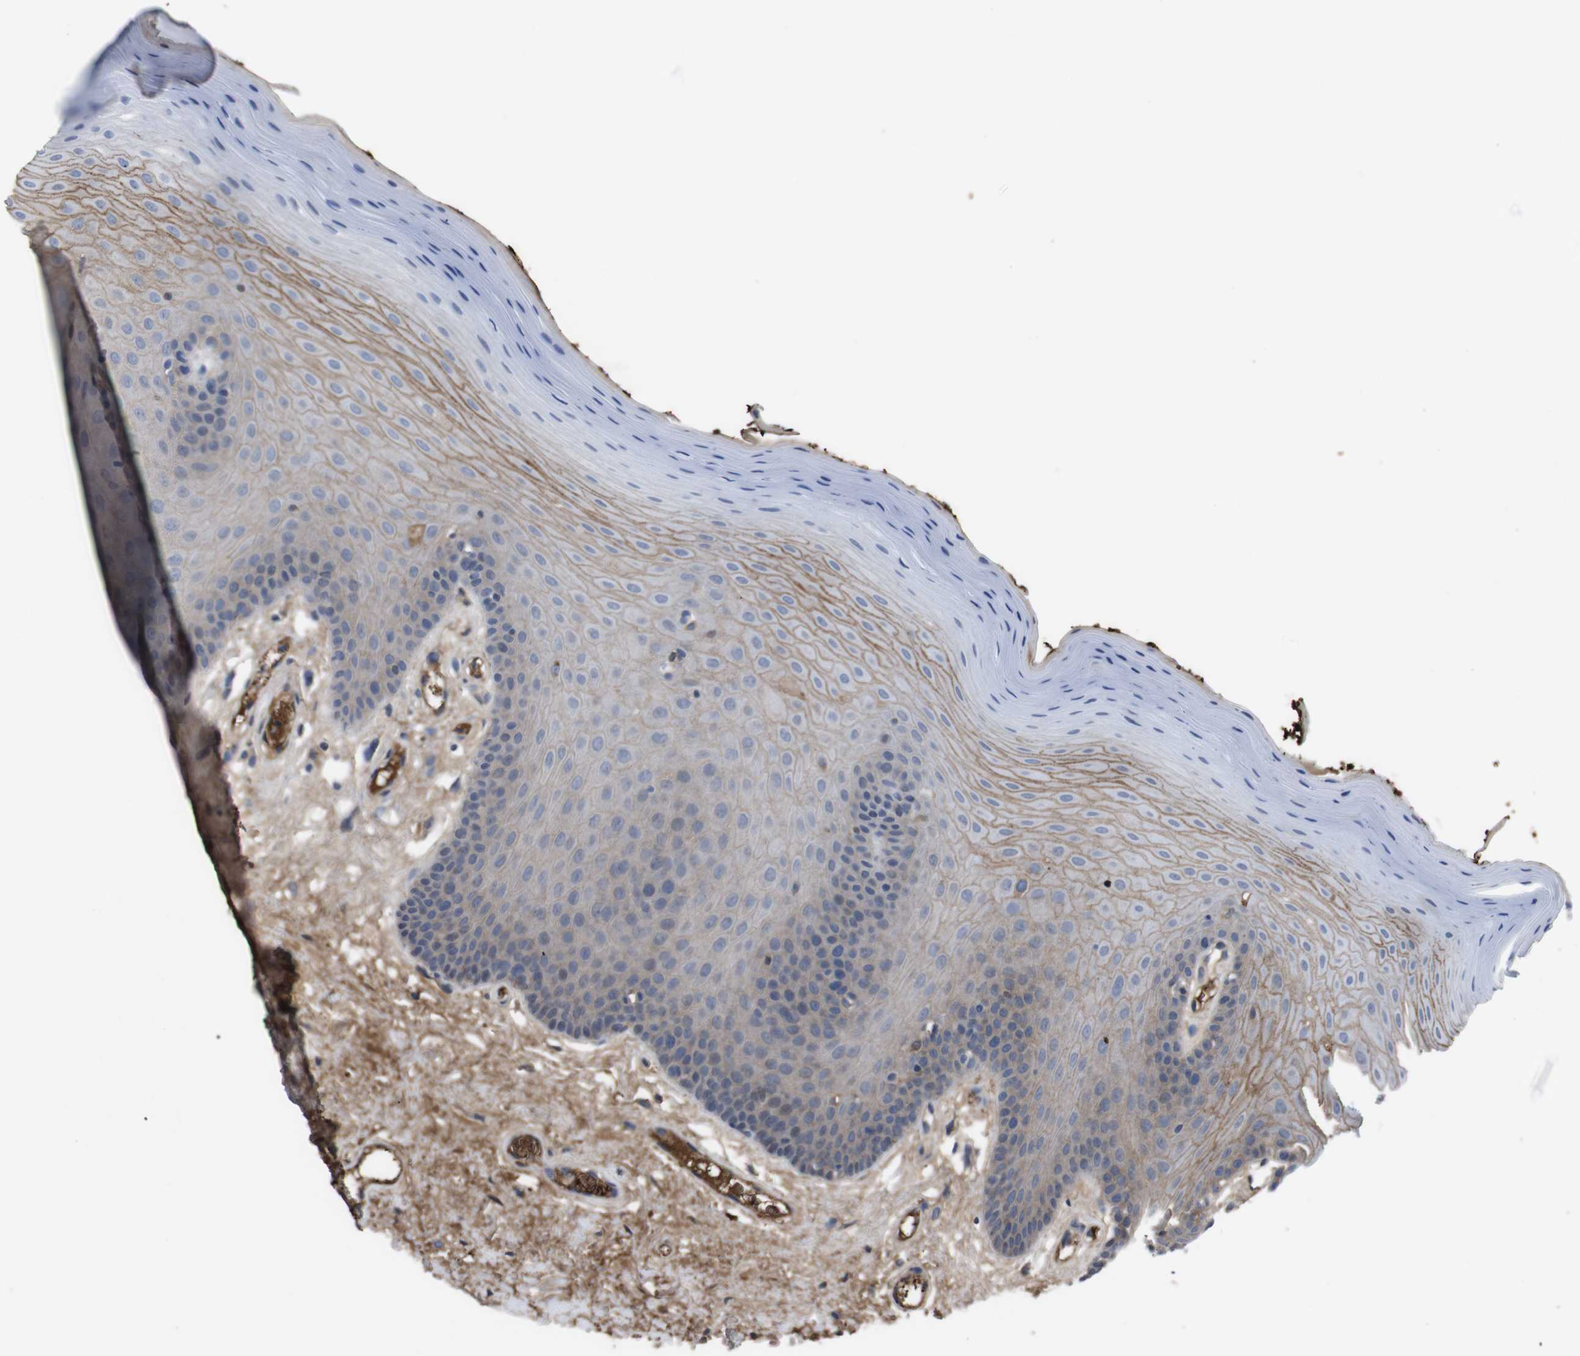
{"staining": {"intensity": "moderate", "quantity": "25%-75%", "location": "cytoplasmic/membranous"}, "tissue": "oral mucosa", "cell_type": "Squamous epithelial cells", "image_type": "normal", "snomed": [{"axis": "morphology", "description": "Normal tissue, NOS"}, {"axis": "morphology", "description": "Squamous cell carcinoma, NOS"}, {"axis": "topography", "description": "Skeletal muscle"}, {"axis": "topography", "description": "Adipose tissue"}, {"axis": "topography", "description": "Vascular tissue"}, {"axis": "topography", "description": "Oral tissue"}, {"axis": "topography", "description": "Peripheral nerve tissue"}, {"axis": "topography", "description": "Head-Neck"}], "caption": "Protein analysis of normal oral mucosa reveals moderate cytoplasmic/membranous staining in approximately 25%-75% of squamous epithelial cells. (Brightfield microscopy of DAB IHC at high magnification).", "gene": "SPTB", "patient": {"sex": "male", "age": 71}}